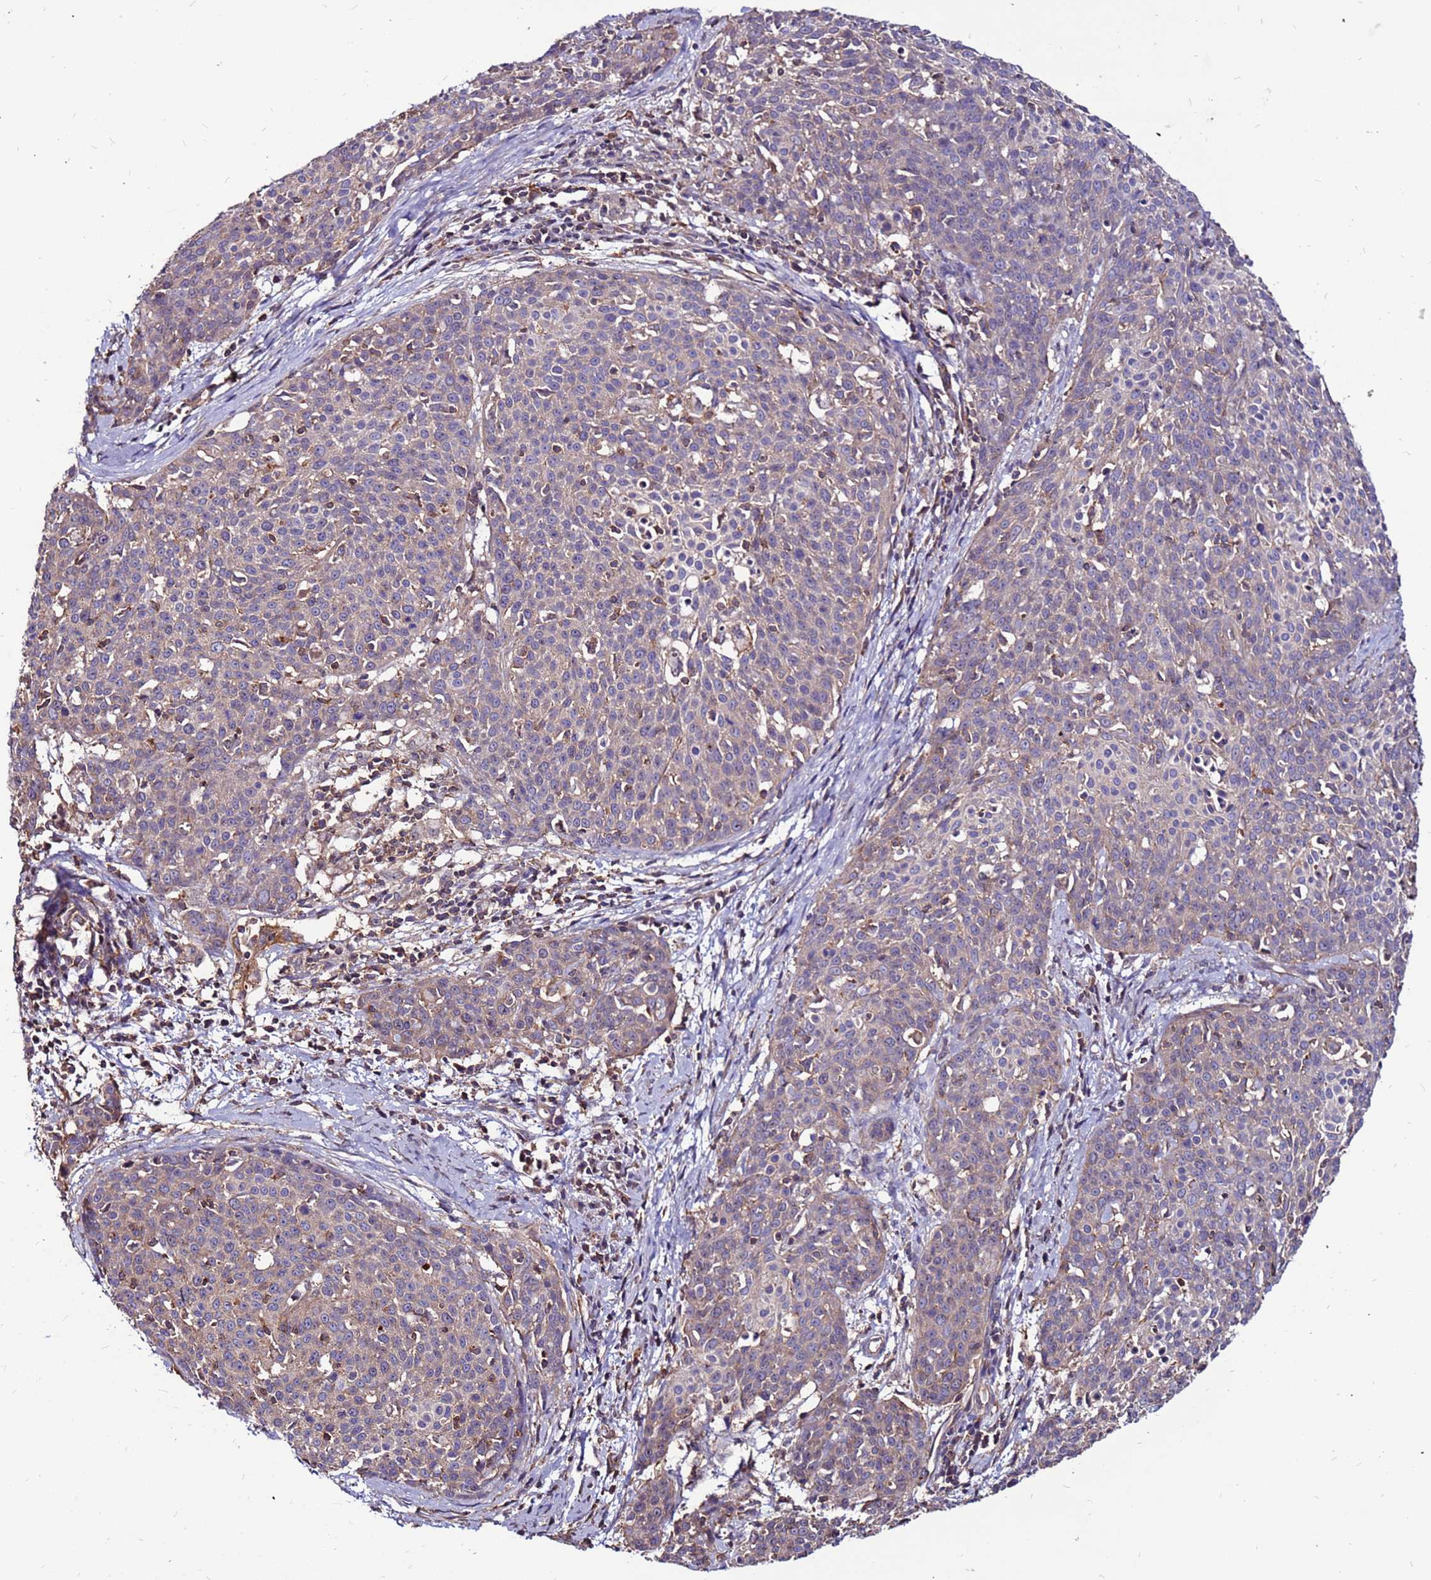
{"staining": {"intensity": "weak", "quantity": "<25%", "location": "cytoplasmic/membranous"}, "tissue": "cervical cancer", "cell_type": "Tumor cells", "image_type": "cancer", "snomed": [{"axis": "morphology", "description": "Squamous cell carcinoma, NOS"}, {"axis": "topography", "description": "Cervix"}], "caption": "A micrograph of squamous cell carcinoma (cervical) stained for a protein demonstrates no brown staining in tumor cells.", "gene": "NRN1L", "patient": {"sex": "female", "age": 38}}